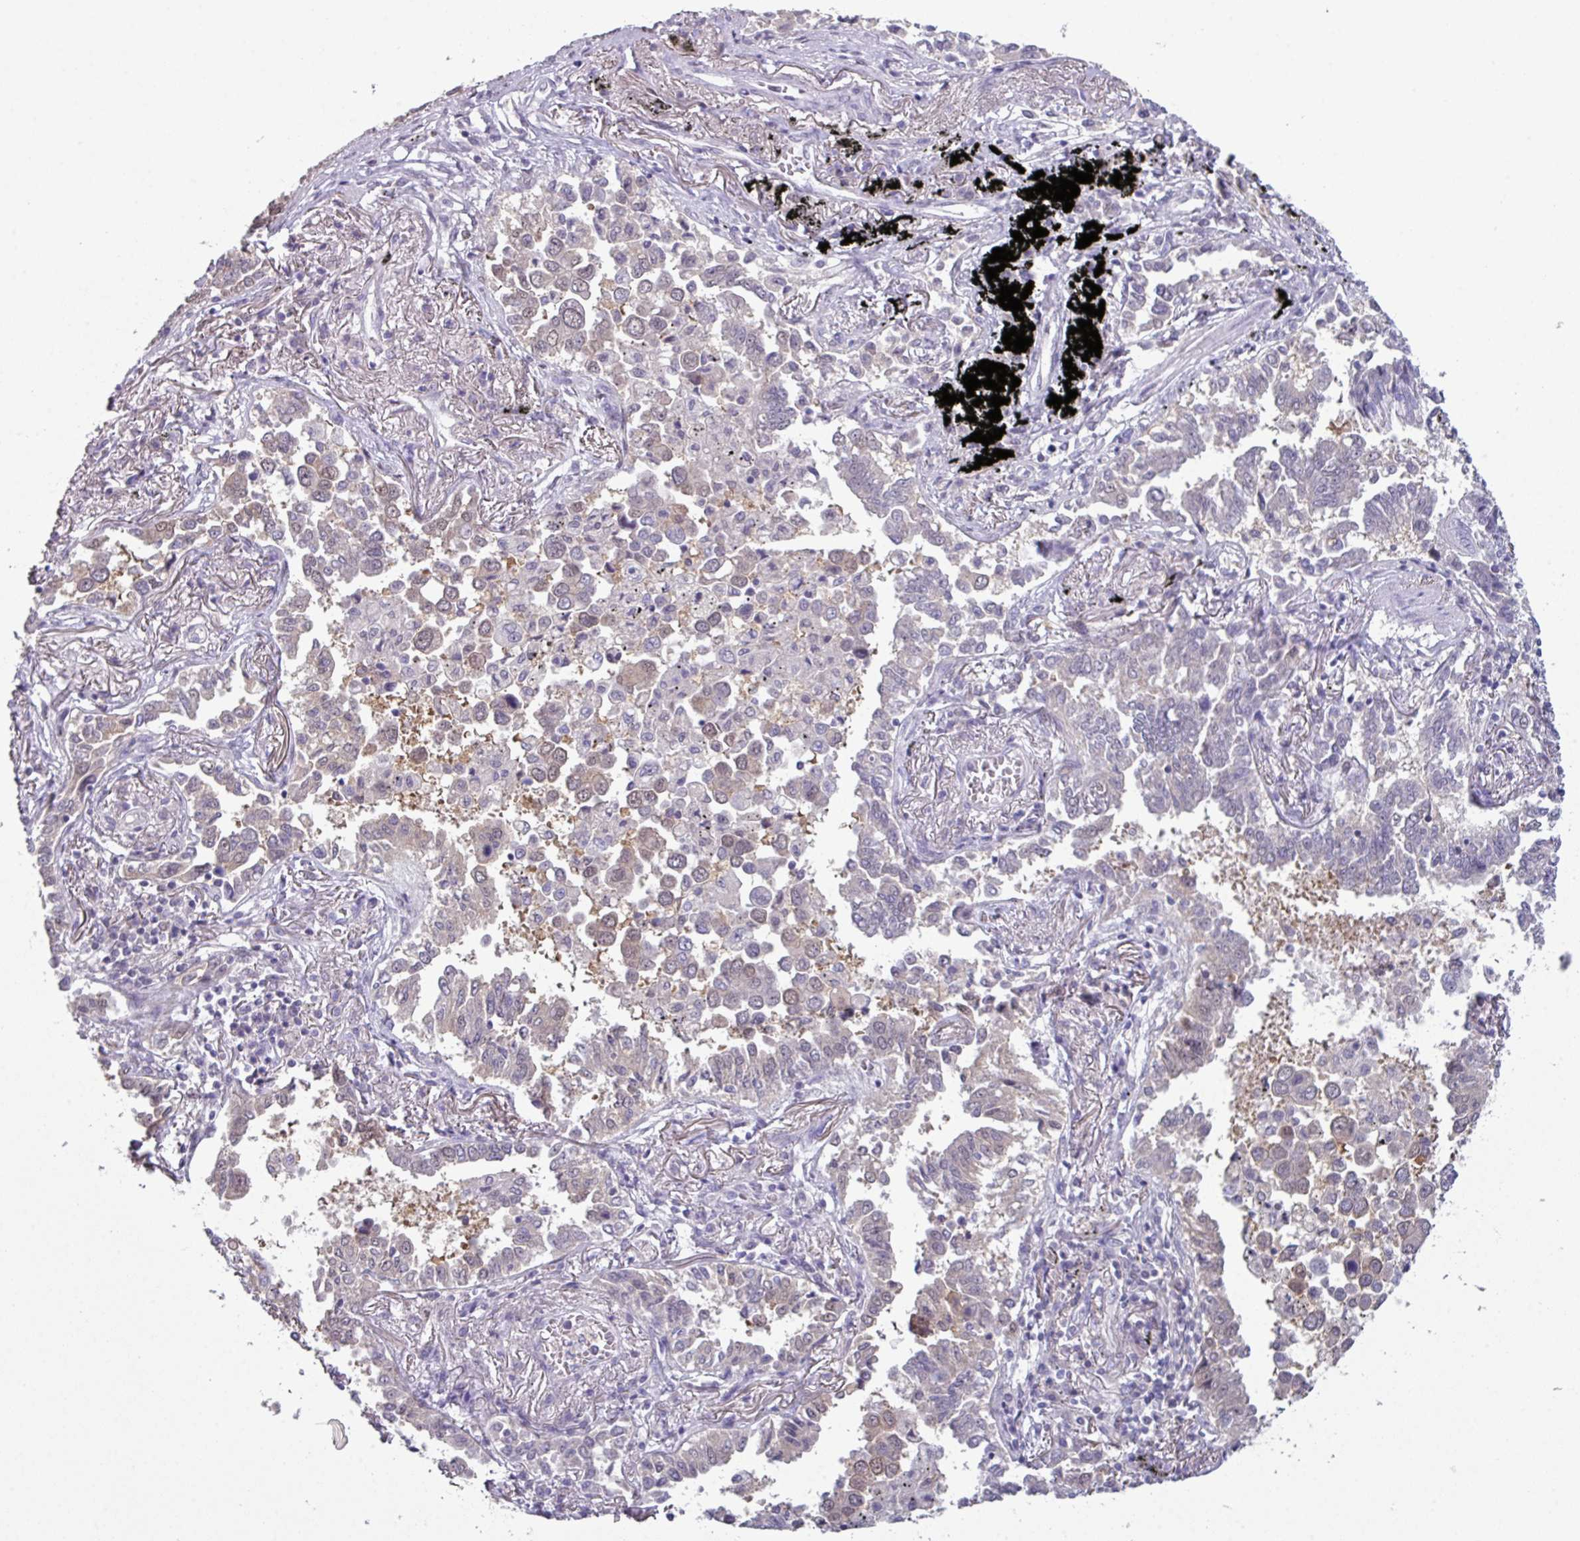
{"staining": {"intensity": "moderate", "quantity": "<25%", "location": "nuclear"}, "tissue": "lung cancer", "cell_type": "Tumor cells", "image_type": "cancer", "snomed": [{"axis": "morphology", "description": "Adenocarcinoma, NOS"}, {"axis": "topography", "description": "Lung"}], "caption": "DAB immunohistochemical staining of human lung cancer displays moderate nuclear protein expression in approximately <25% of tumor cells.", "gene": "TTLL12", "patient": {"sex": "male", "age": 67}}